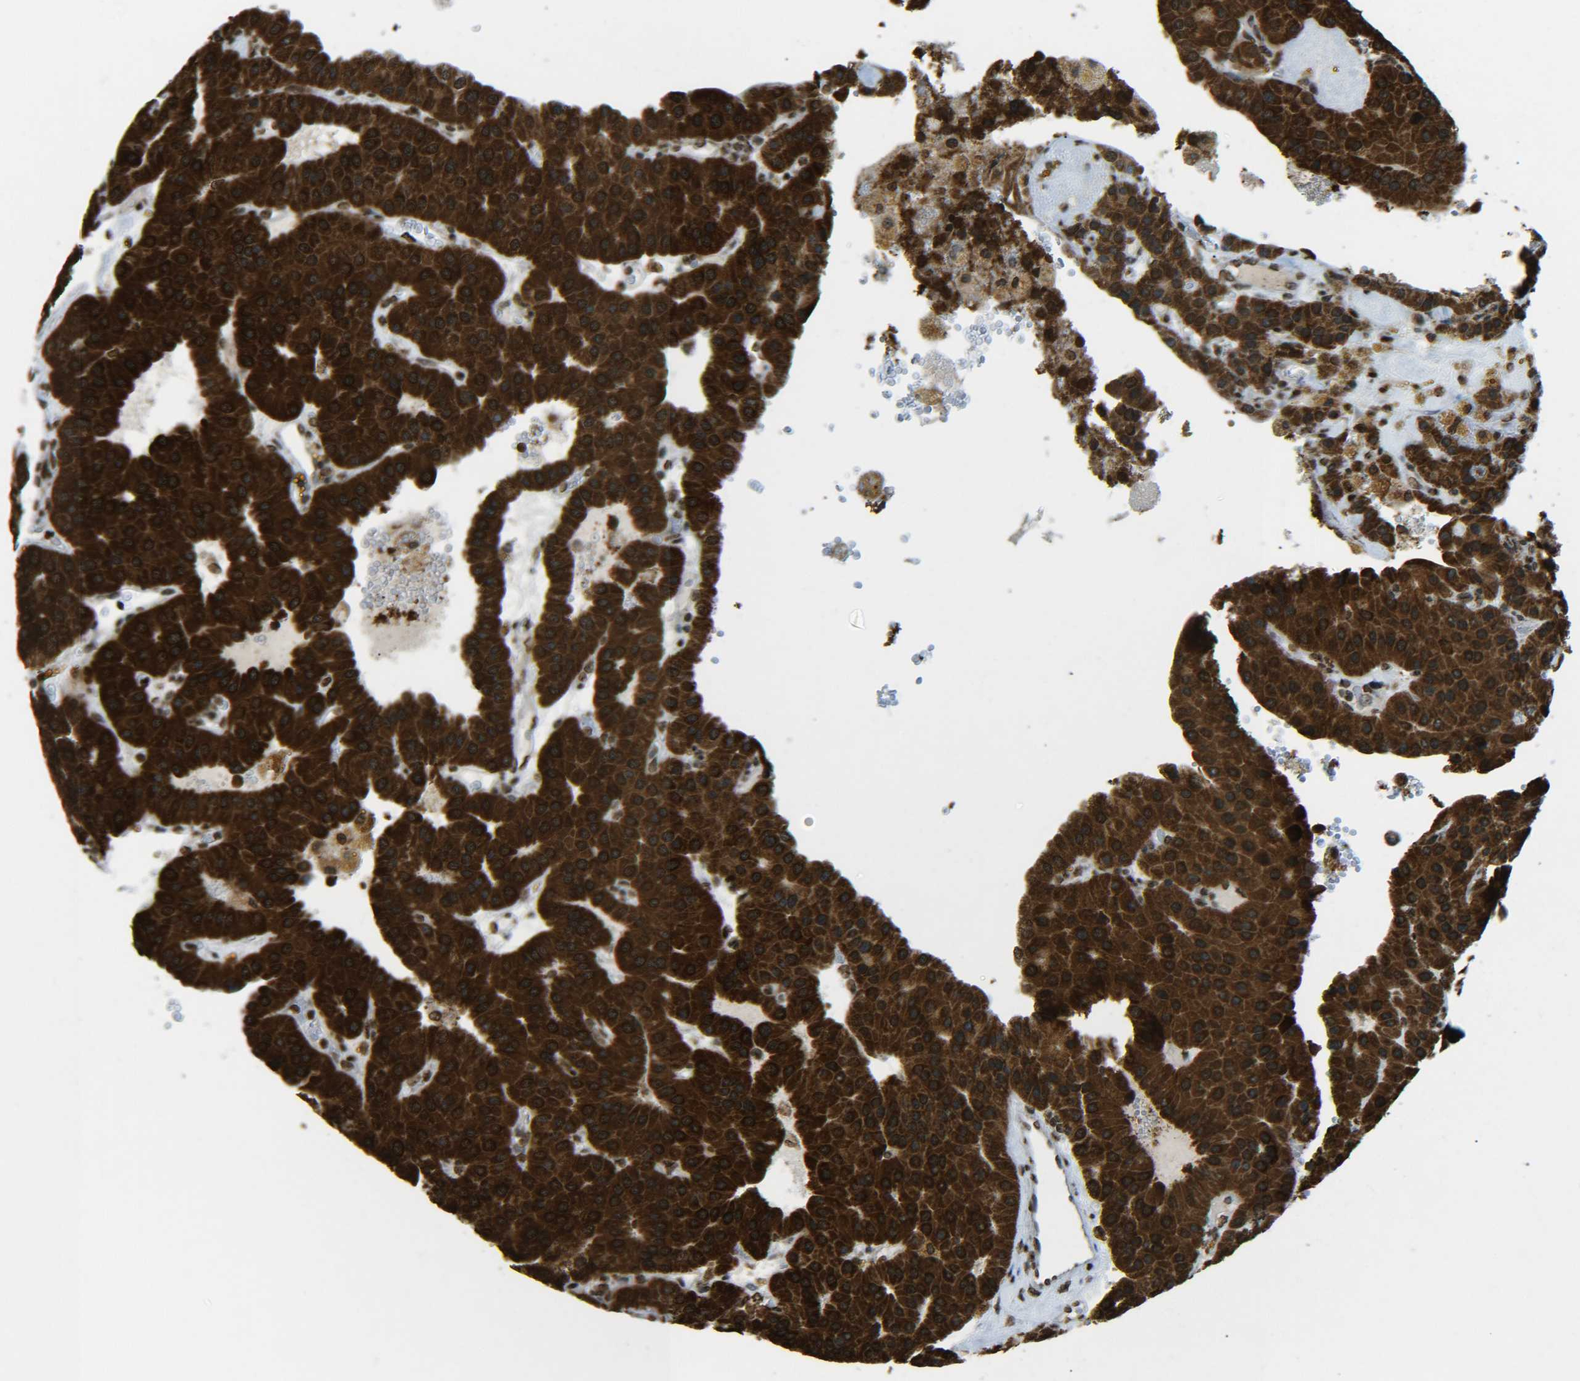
{"staining": {"intensity": "strong", "quantity": ">75%", "location": "cytoplasmic/membranous,nuclear"}, "tissue": "parathyroid gland", "cell_type": "Glandular cells", "image_type": "normal", "snomed": [{"axis": "morphology", "description": "Normal tissue, NOS"}, {"axis": "morphology", "description": "Adenoma, NOS"}, {"axis": "topography", "description": "Parathyroid gland"}], "caption": "Protein staining shows strong cytoplasmic/membranous,nuclear positivity in approximately >75% of glandular cells in benign parathyroid gland.", "gene": "NEUROG2", "patient": {"sex": "female", "age": 86}}